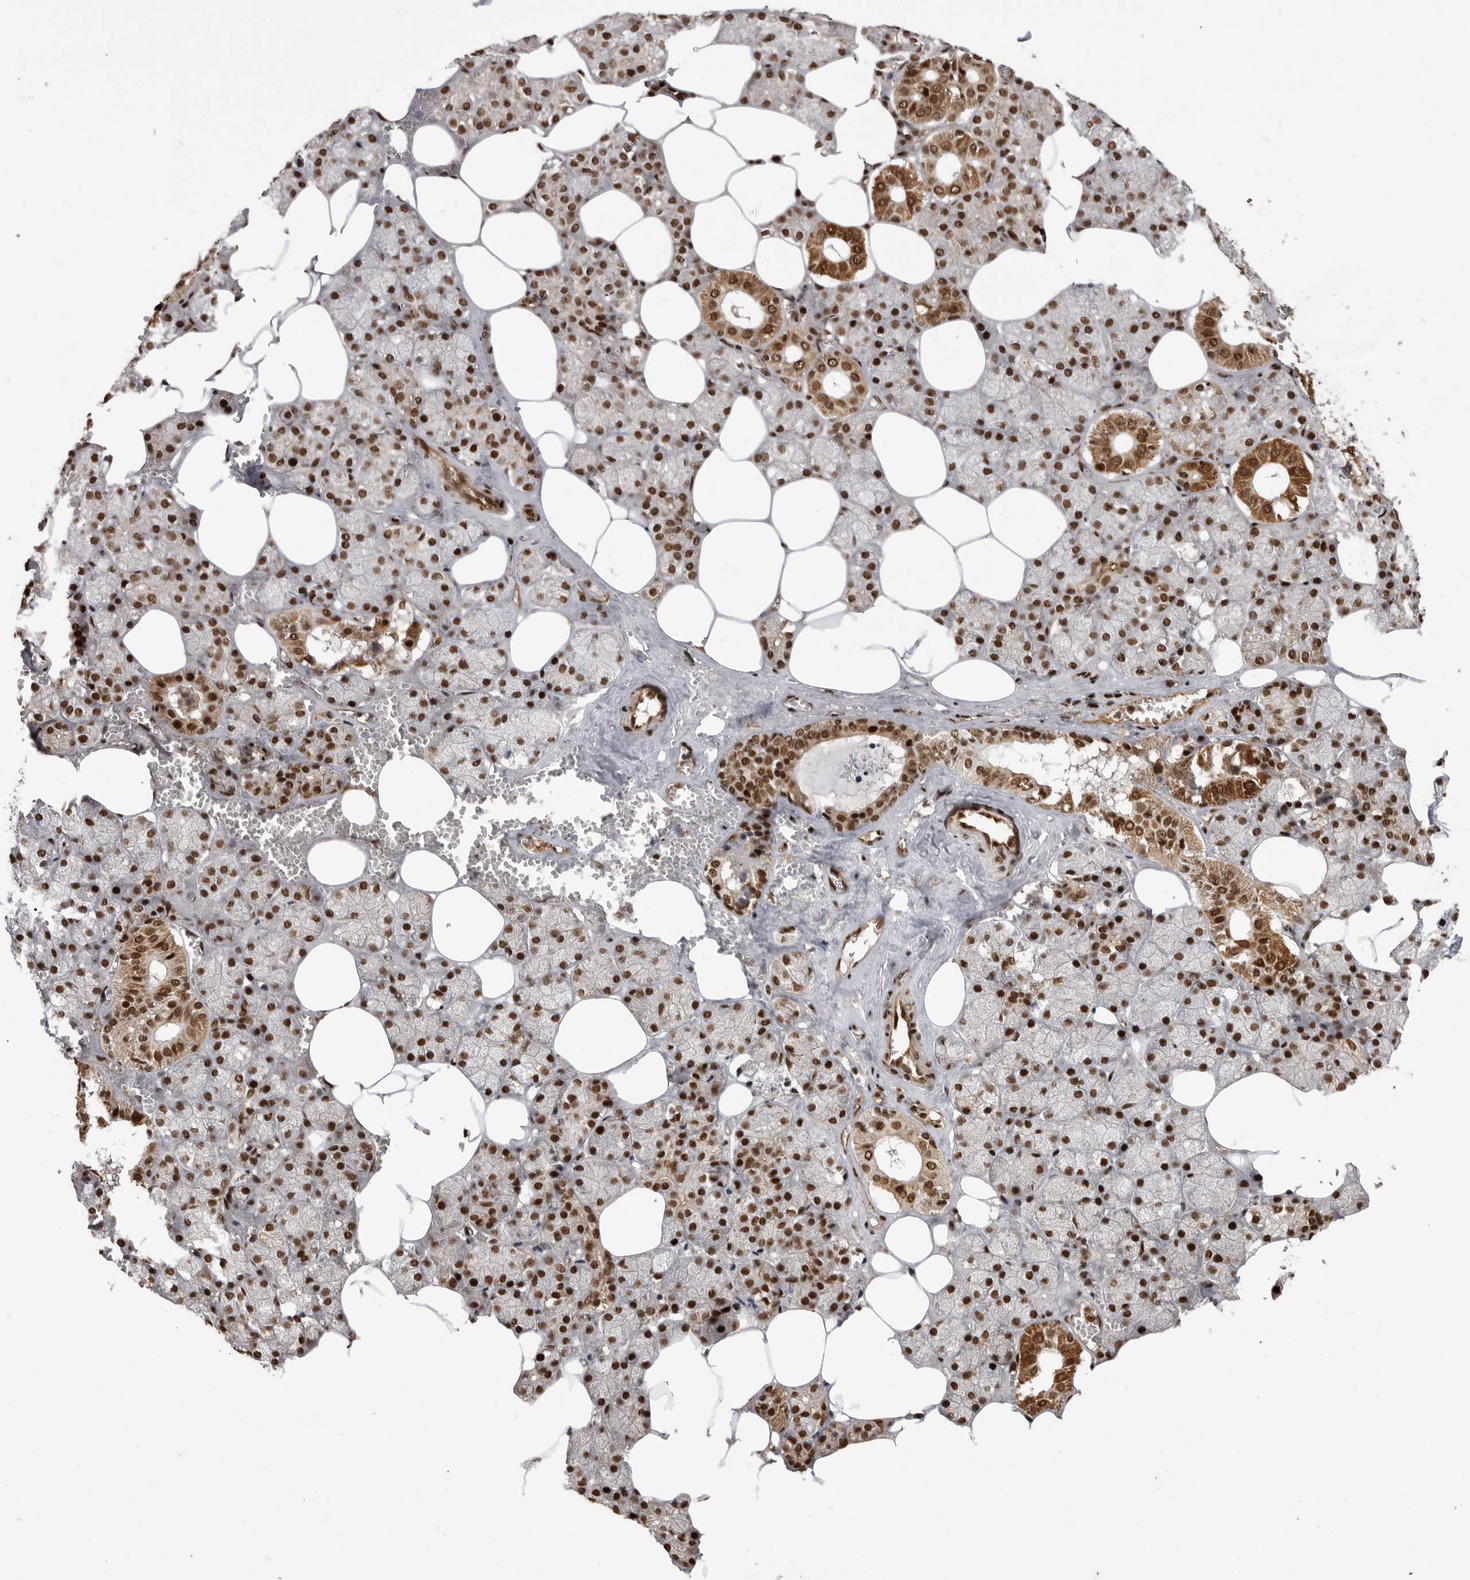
{"staining": {"intensity": "strong", "quantity": ">75%", "location": "cytoplasmic/membranous,nuclear"}, "tissue": "salivary gland", "cell_type": "Glandular cells", "image_type": "normal", "snomed": [{"axis": "morphology", "description": "Normal tissue, NOS"}, {"axis": "topography", "description": "Salivary gland"}], "caption": "The immunohistochemical stain highlights strong cytoplasmic/membranous,nuclear staining in glandular cells of unremarkable salivary gland.", "gene": "PPP1R8", "patient": {"sex": "male", "age": 62}}